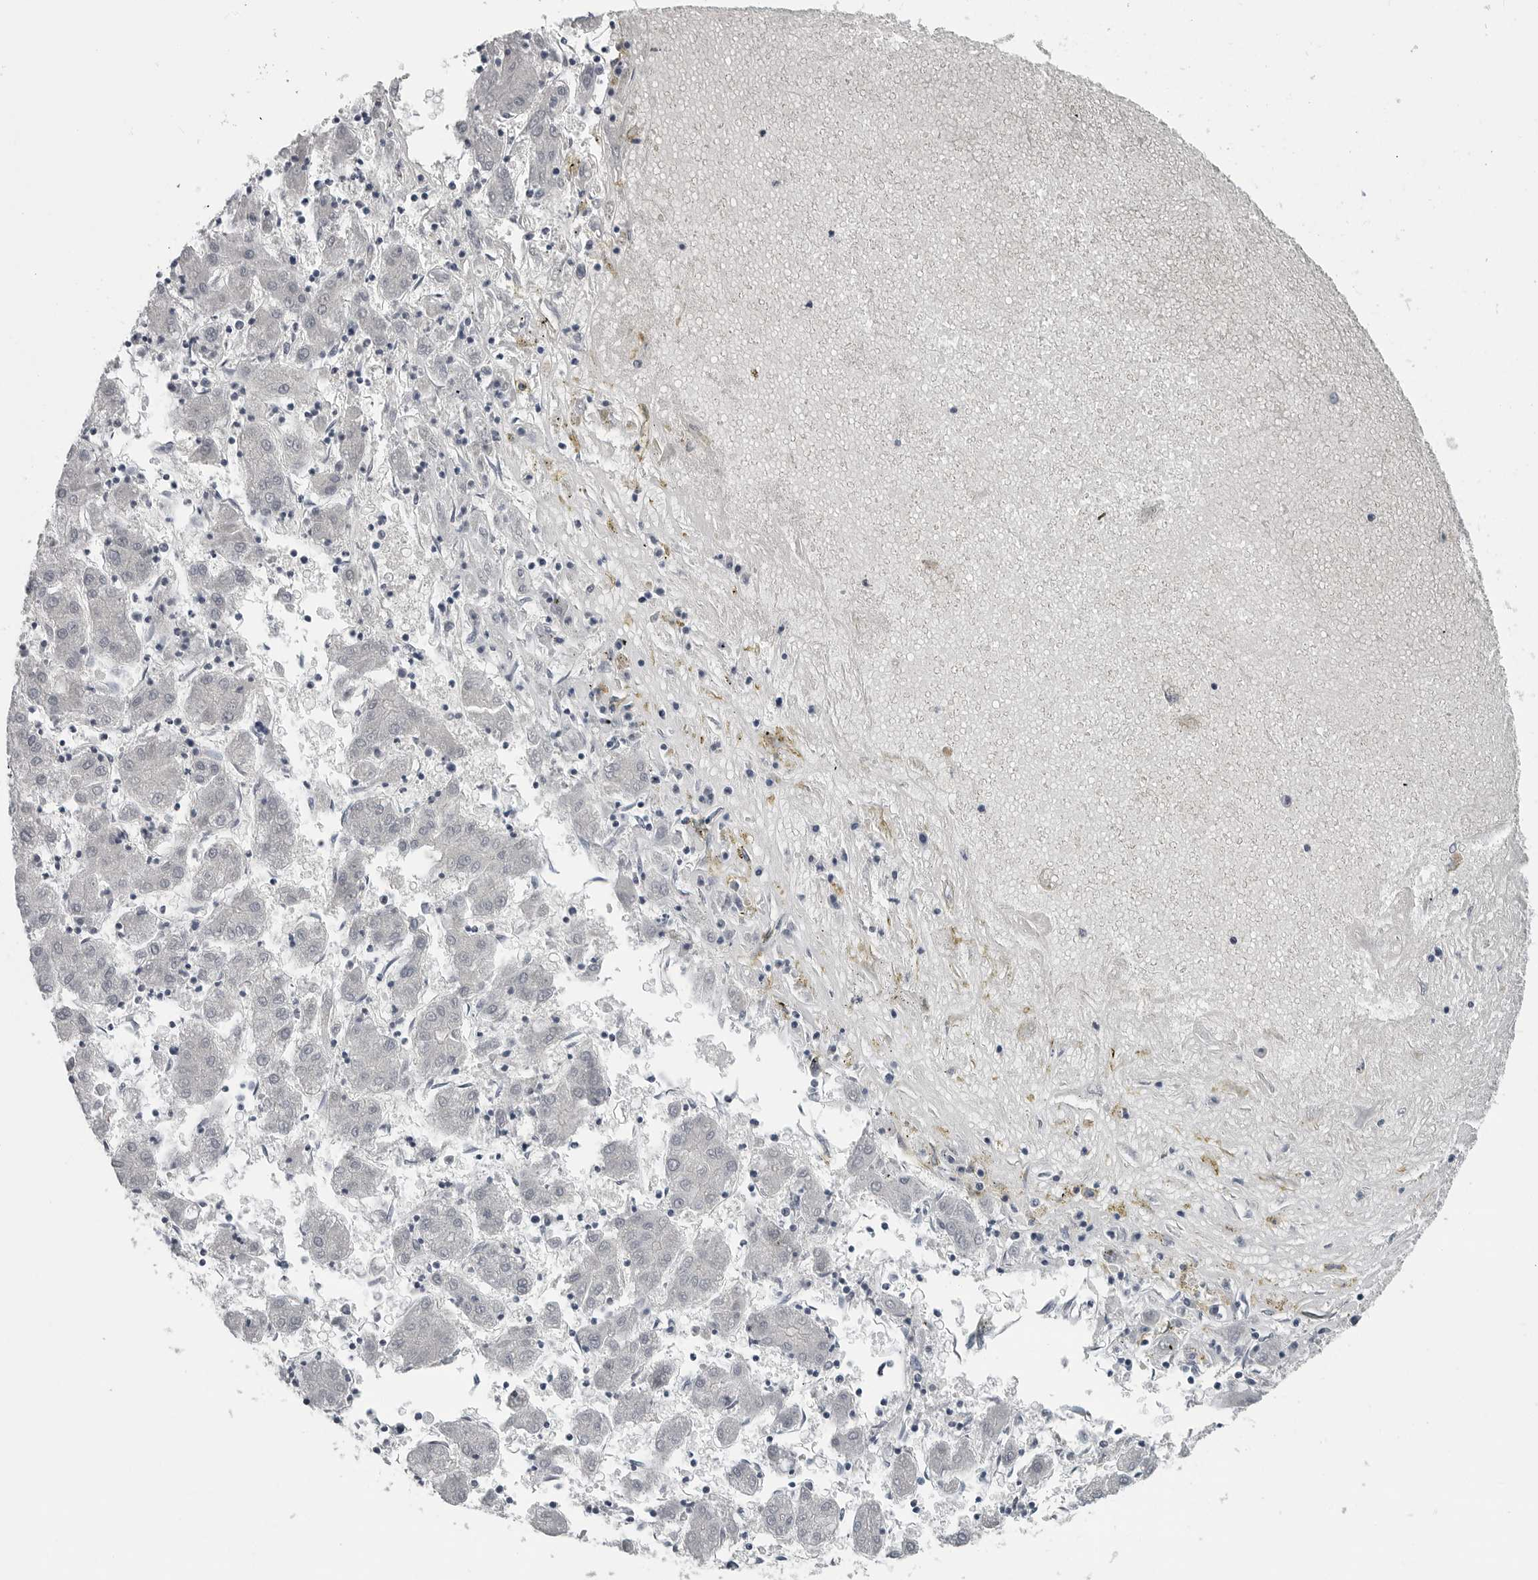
{"staining": {"intensity": "negative", "quantity": "none", "location": "none"}, "tissue": "liver cancer", "cell_type": "Tumor cells", "image_type": "cancer", "snomed": [{"axis": "morphology", "description": "Carcinoma, Hepatocellular, NOS"}, {"axis": "topography", "description": "Liver"}], "caption": "This photomicrograph is of liver cancer stained with immunohistochemistry to label a protein in brown with the nuclei are counter-stained blue. There is no staining in tumor cells. (Stains: DAB IHC with hematoxylin counter stain, Microscopy: brightfield microscopy at high magnification).", "gene": "AMPD1", "patient": {"sex": "male", "age": 72}}